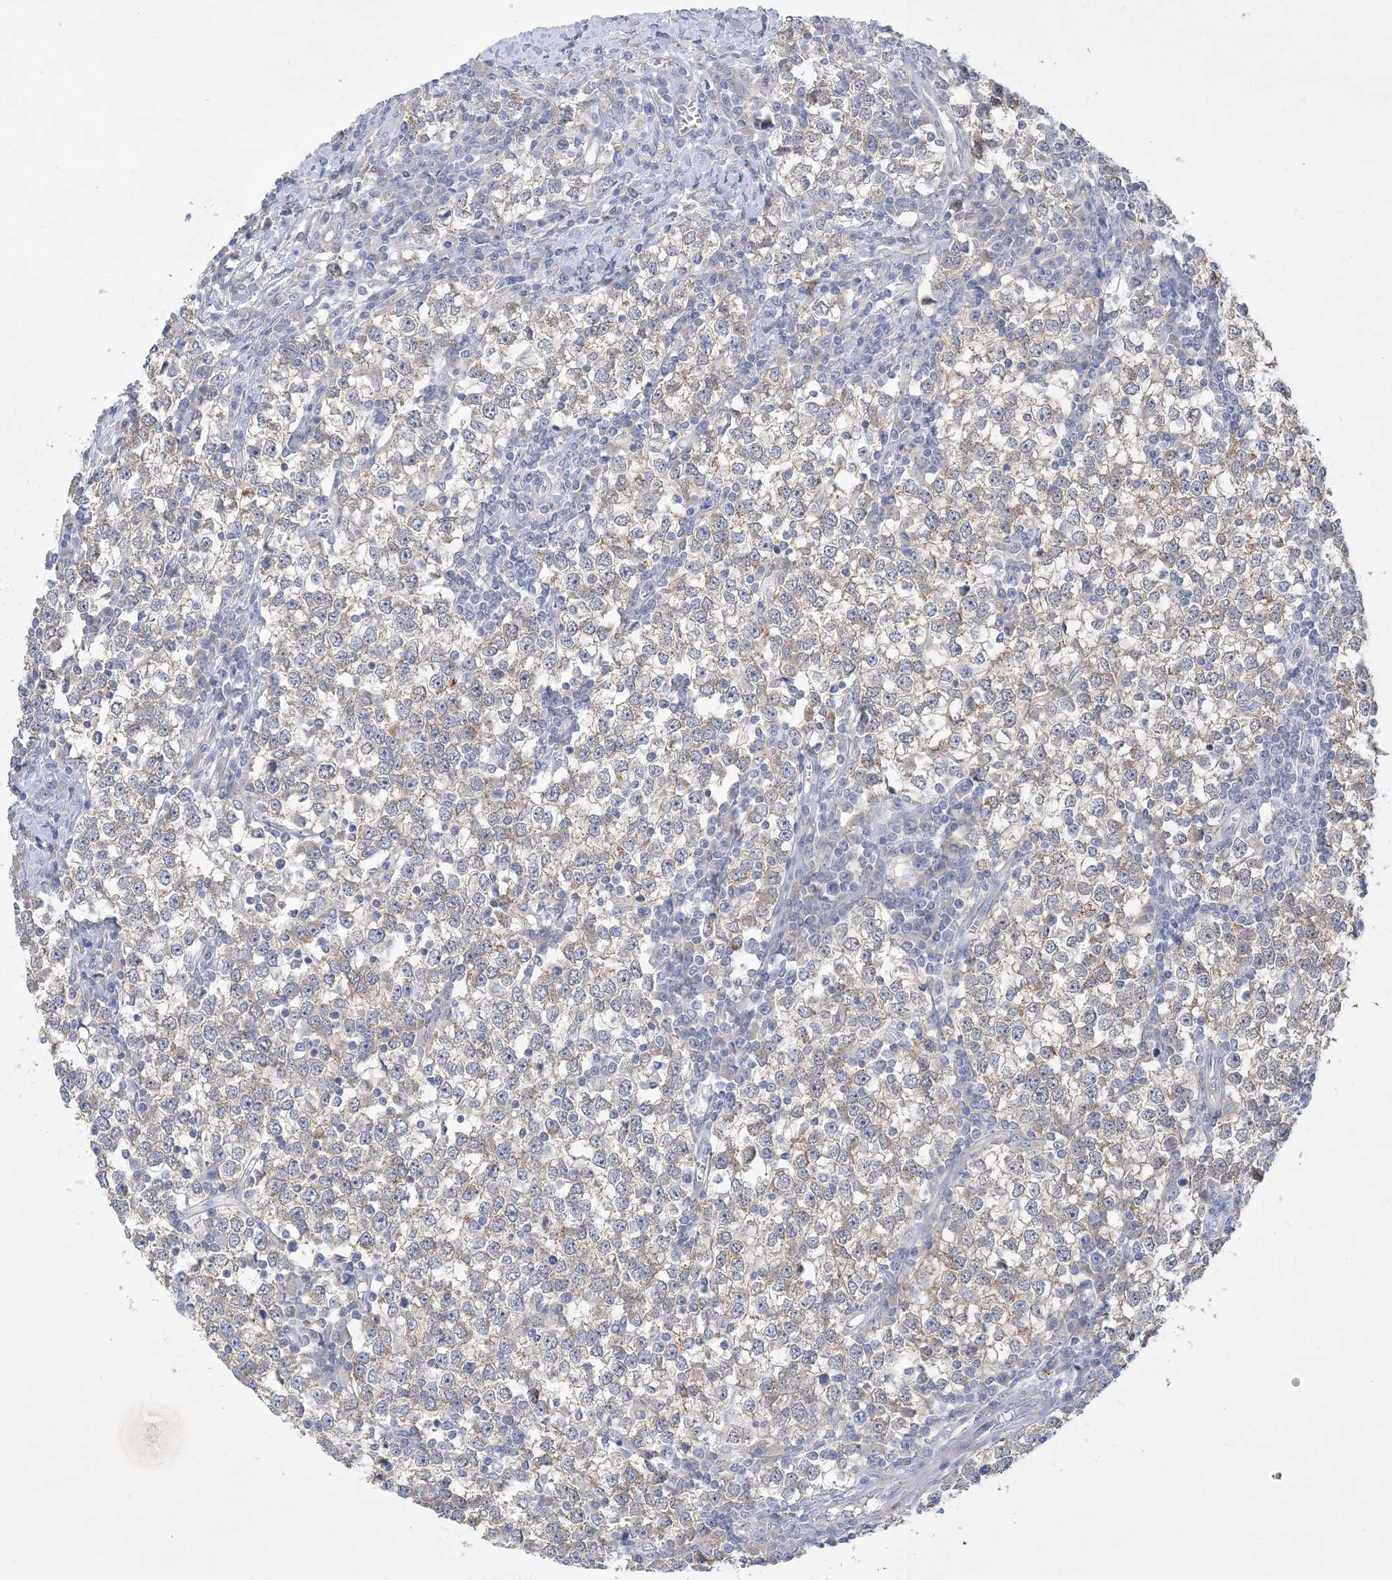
{"staining": {"intensity": "weak", "quantity": "<25%", "location": "cytoplasmic/membranous"}, "tissue": "testis cancer", "cell_type": "Tumor cells", "image_type": "cancer", "snomed": [{"axis": "morphology", "description": "Seminoma, NOS"}, {"axis": "topography", "description": "Testis"}], "caption": "Tumor cells show no significant staining in testis seminoma. (Stains: DAB immunohistochemistry (IHC) with hematoxylin counter stain, Microscopy: brightfield microscopy at high magnification).", "gene": "ANKRD35", "patient": {"sex": "male", "age": 65}}